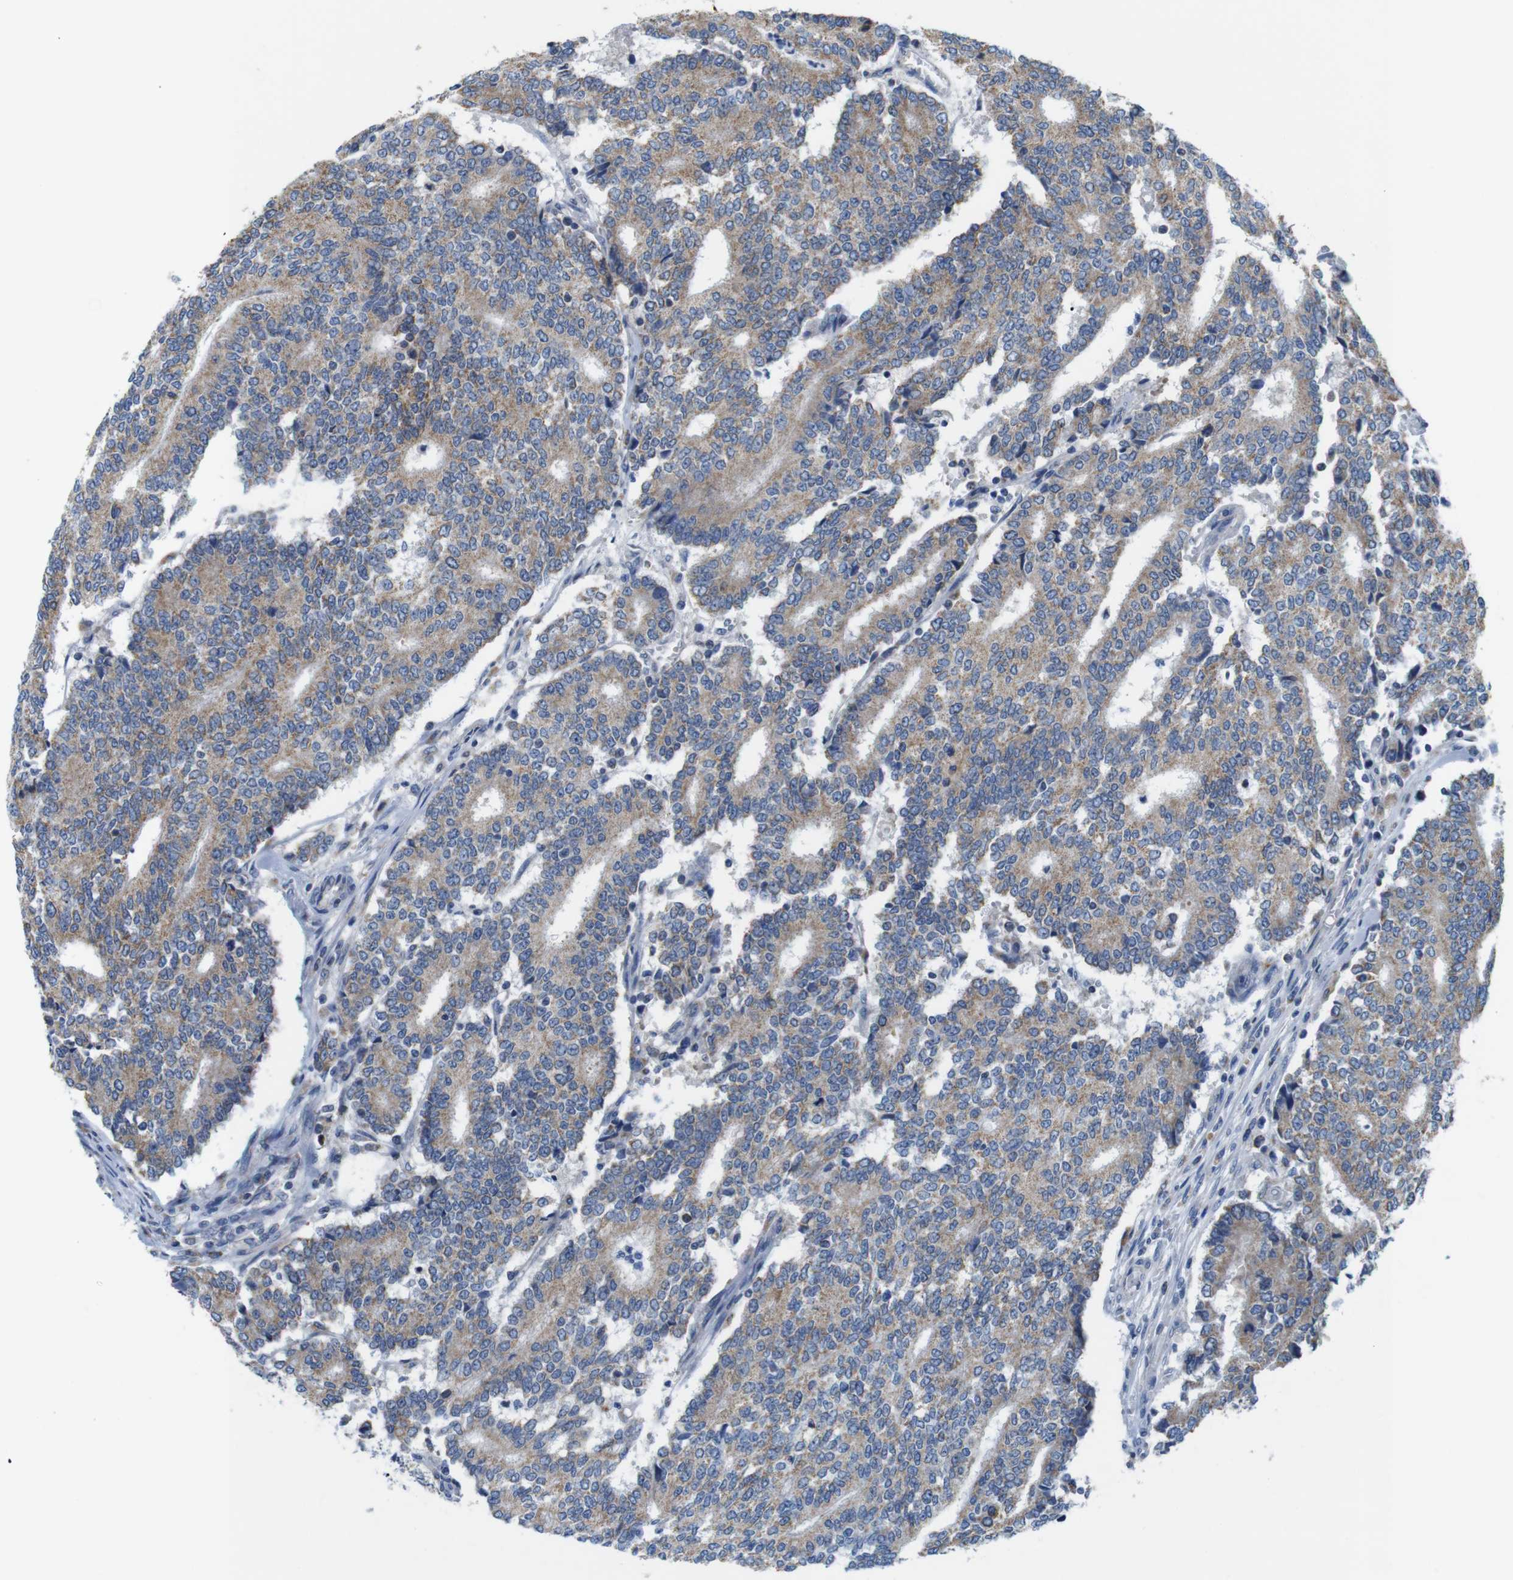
{"staining": {"intensity": "moderate", "quantity": ">75%", "location": "cytoplasmic/membranous"}, "tissue": "prostate cancer", "cell_type": "Tumor cells", "image_type": "cancer", "snomed": [{"axis": "morphology", "description": "Normal tissue, NOS"}, {"axis": "morphology", "description": "Adenocarcinoma, High grade"}, {"axis": "topography", "description": "Prostate"}, {"axis": "topography", "description": "Seminal veicle"}], "caption": "Tumor cells demonstrate medium levels of moderate cytoplasmic/membranous positivity in about >75% of cells in human prostate cancer.", "gene": "F2RL1", "patient": {"sex": "male", "age": 55}}